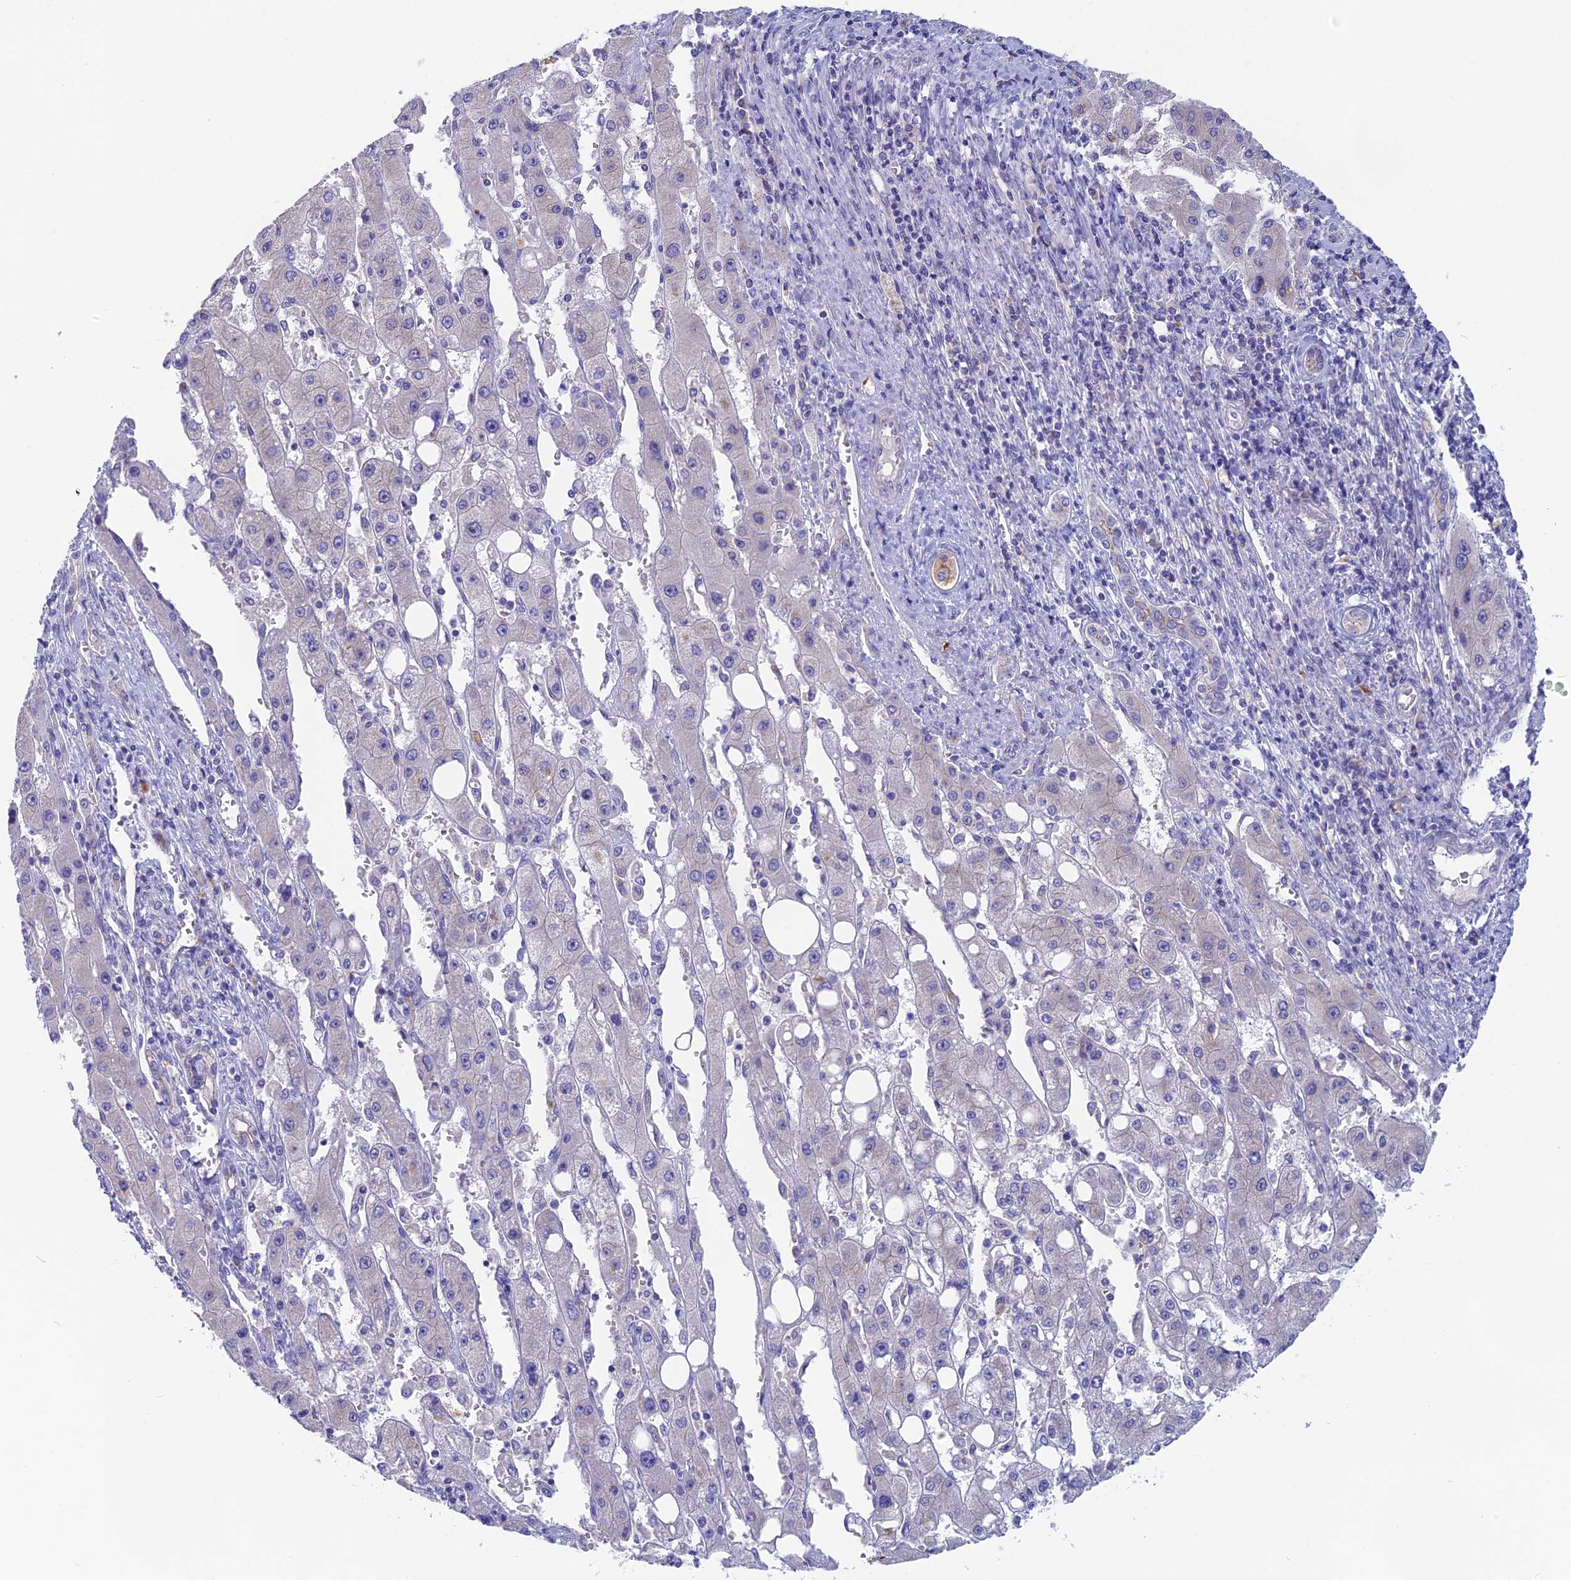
{"staining": {"intensity": "negative", "quantity": "none", "location": "none"}, "tissue": "liver cancer", "cell_type": "Tumor cells", "image_type": "cancer", "snomed": [{"axis": "morphology", "description": "Carcinoma, Hepatocellular, NOS"}, {"axis": "topography", "description": "Liver"}], "caption": "There is no significant positivity in tumor cells of liver hepatocellular carcinoma. The staining was performed using DAB to visualize the protein expression in brown, while the nuclei were stained in blue with hematoxylin (Magnification: 20x).", "gene": "TENT4B", "patient": {"sex": "female", "age": 73}}